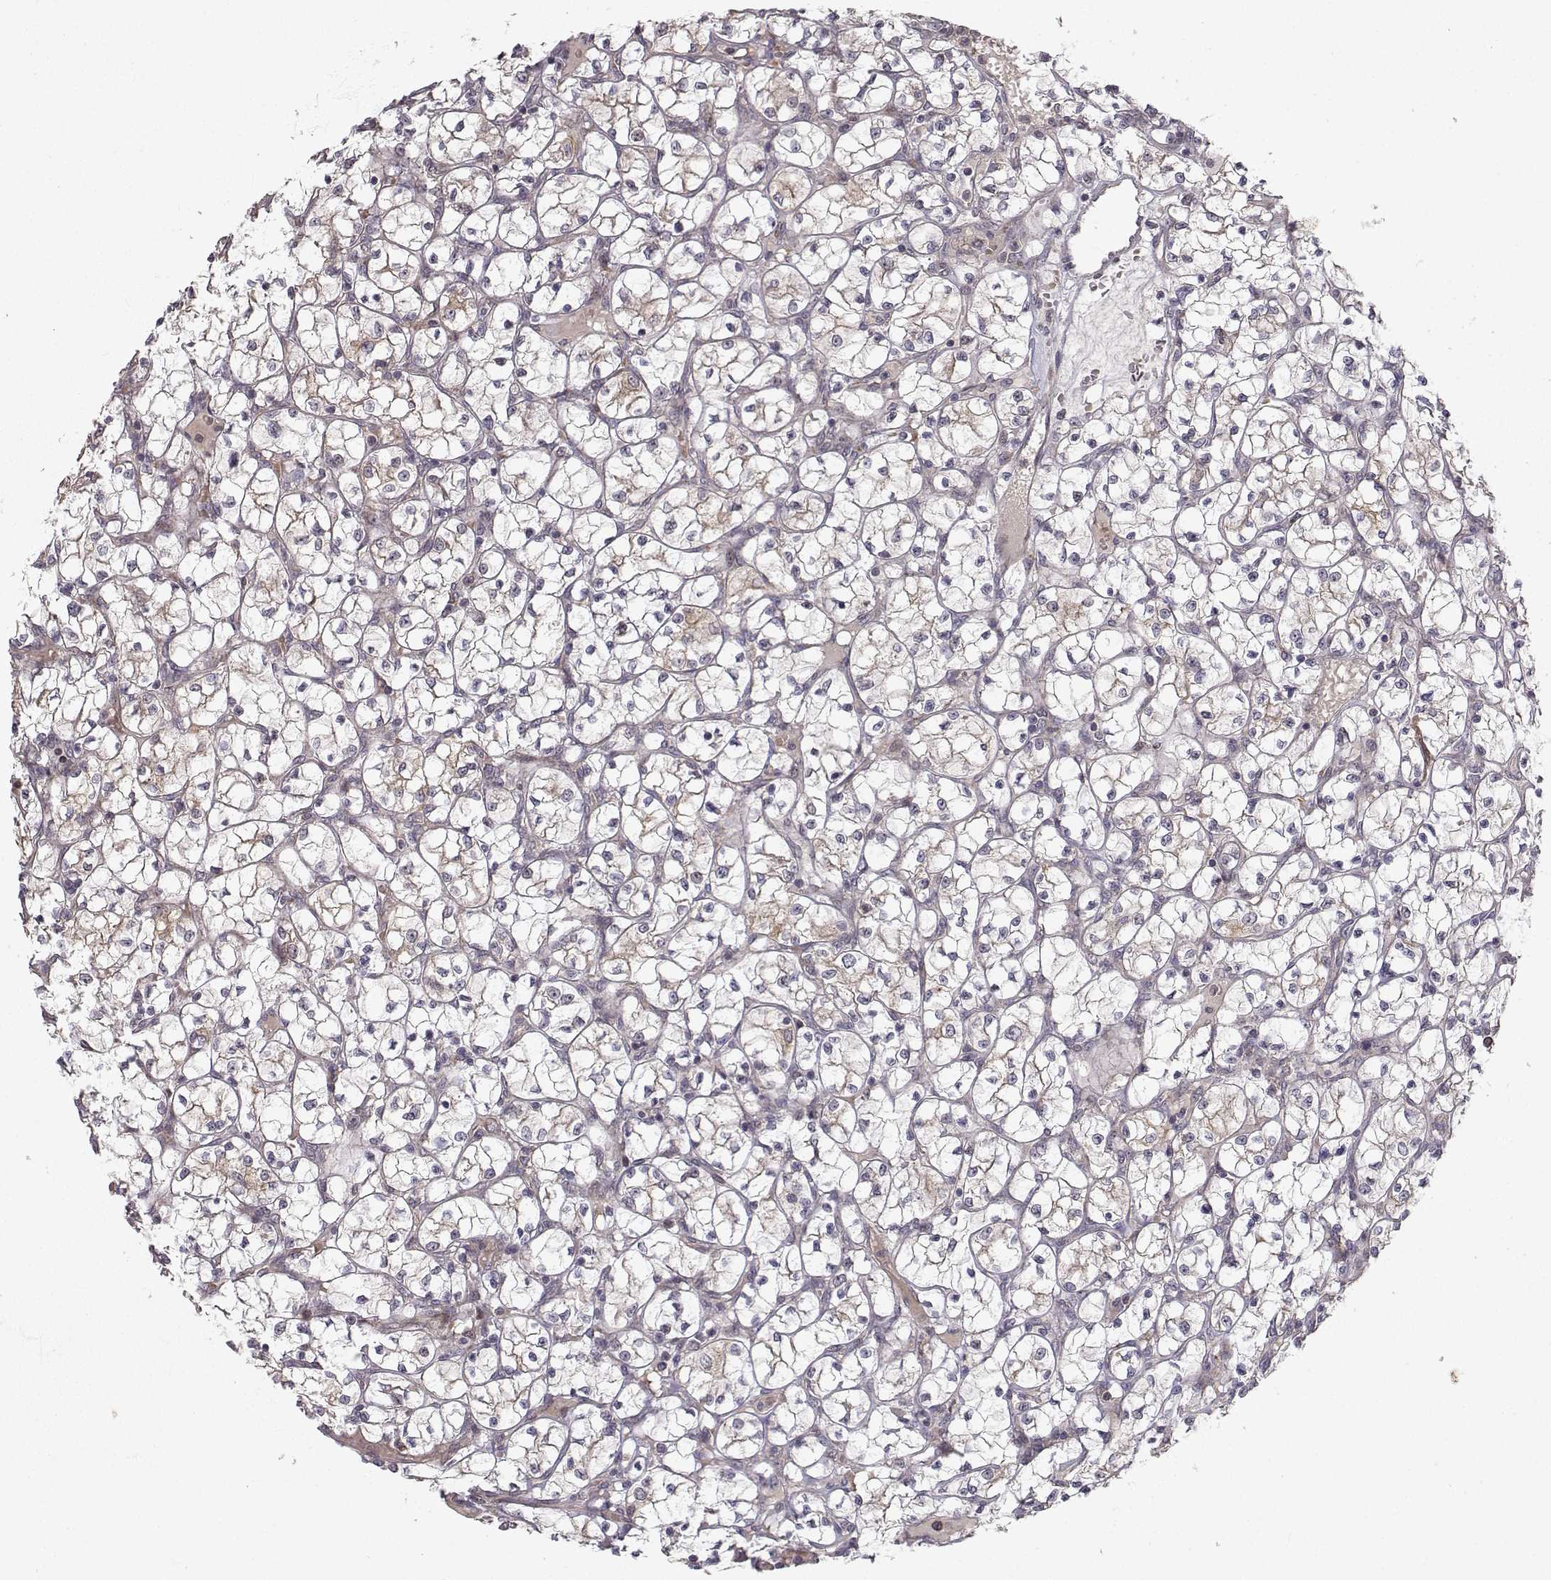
{"staining": {"intensity": "weak", "quantity": "<25%", "location": "cytoplasmic/membranous"}, "tissue": "renal cancer", "cell_type": "Tumor cells", "image_type": "cancer", "snomed": [{"axis": "morphology", "description": "Adenocarcinoma, NOS"}, {"axis": "topography", "description": "Kidney"}], "caption": "Renal adenocarcinoma stained for a protein using immunohistochemistry (IHC) demonstrates no positivity tumor cells.", "gene": "APC", "patient": {"sex": "female", "age": 64}}